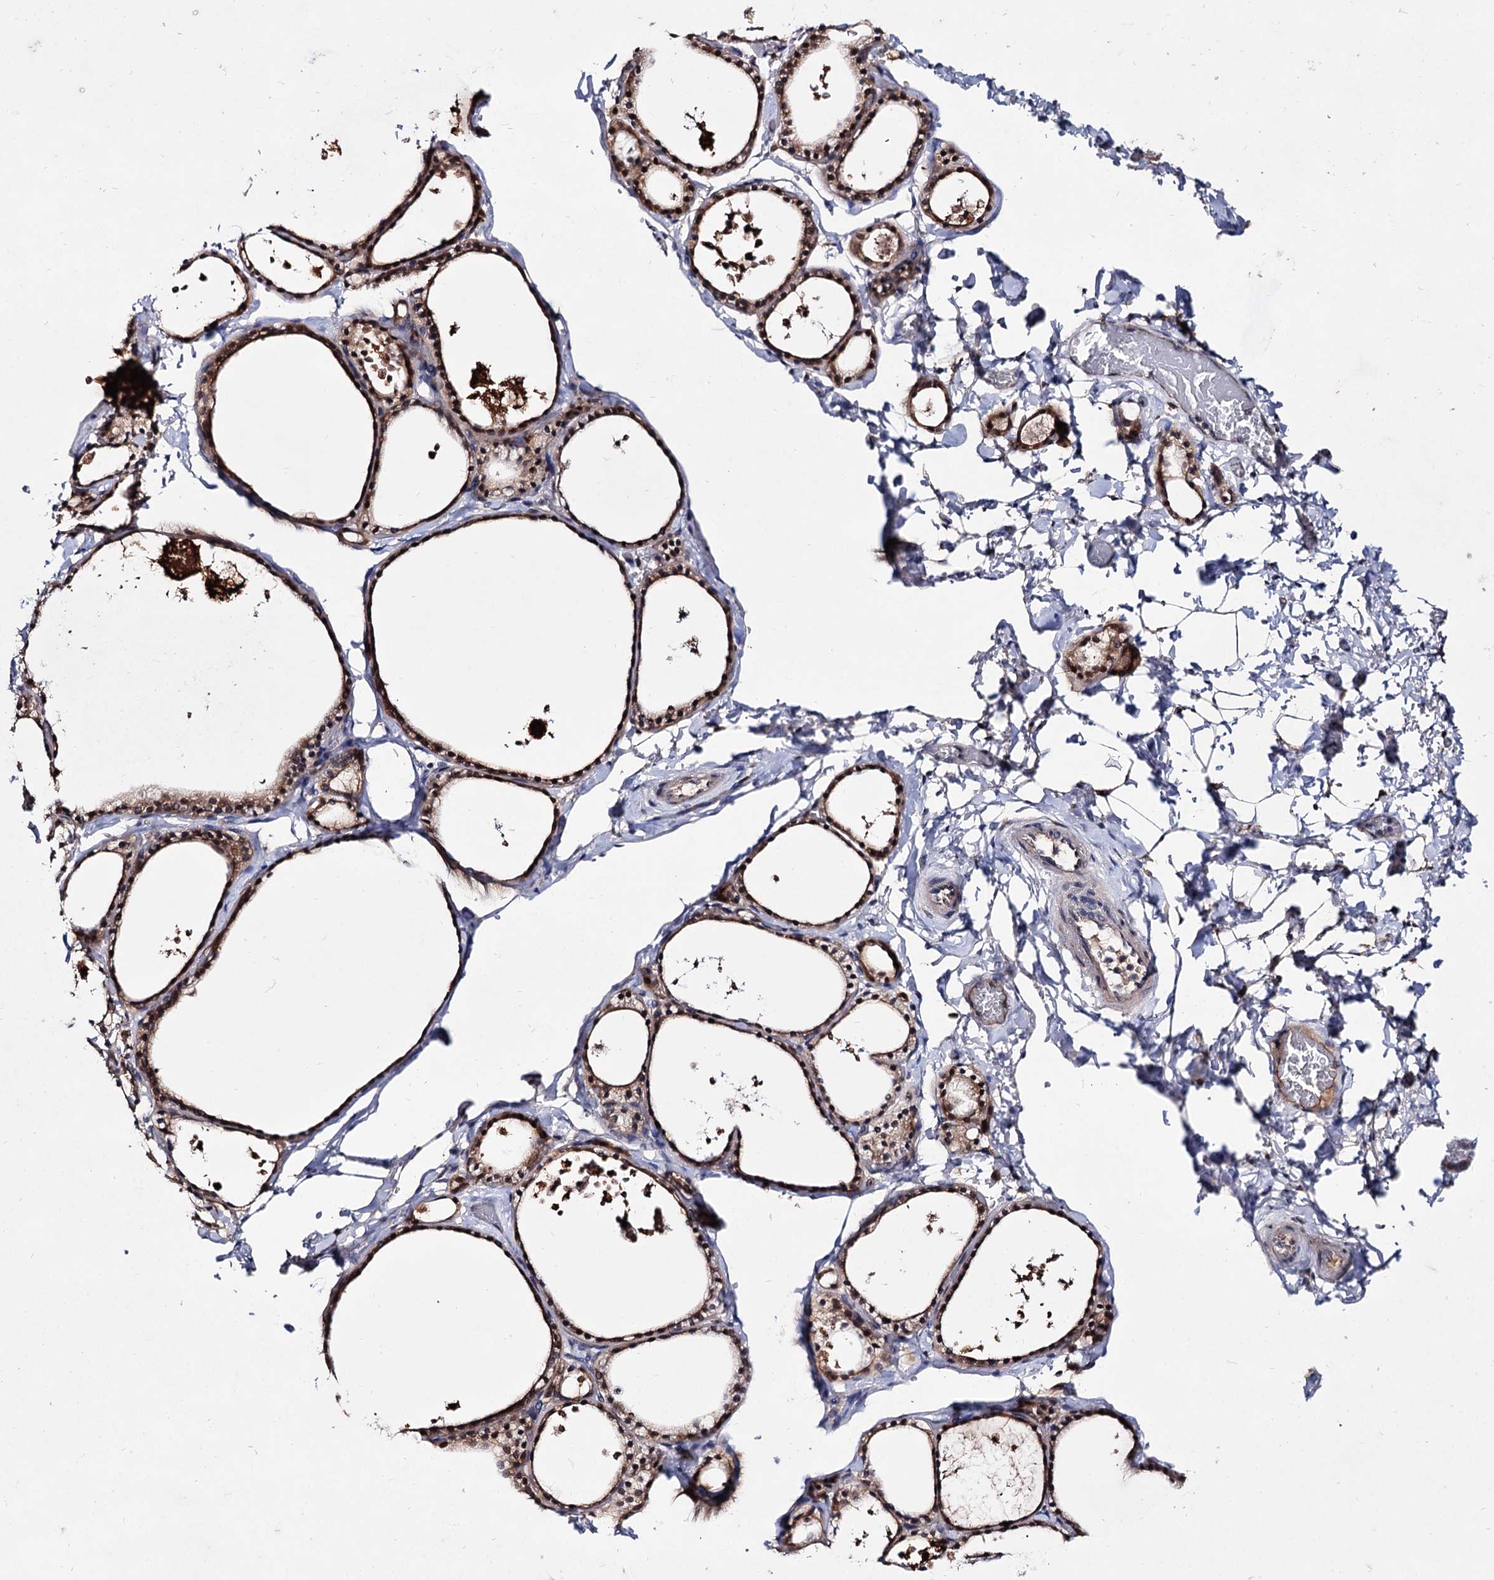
{"staining": {"intensity": "strong", "quantity": ">75%", "location": "cytoplasmic/membranous,nuclear"}, "tissue": "thyroid gland", "cell_type": "Glandular cells", "image_type": "normal", "snomed": [{"axis": "morphology", "description": "Normal tissue, NOS"}, {"axis": "topography", "description": "Thyroid gland"}], "caption": "Thyroid gland stained with DAB (3,3'-diaminobenzidine) immunohistochemistry (IHC) reveals high levels of strong cytoplasmic/membranous,nuclear staining in about >75% of glandular cells.", "gene": "ACTR6", "patient": {"sex": "male", "age": 56}}